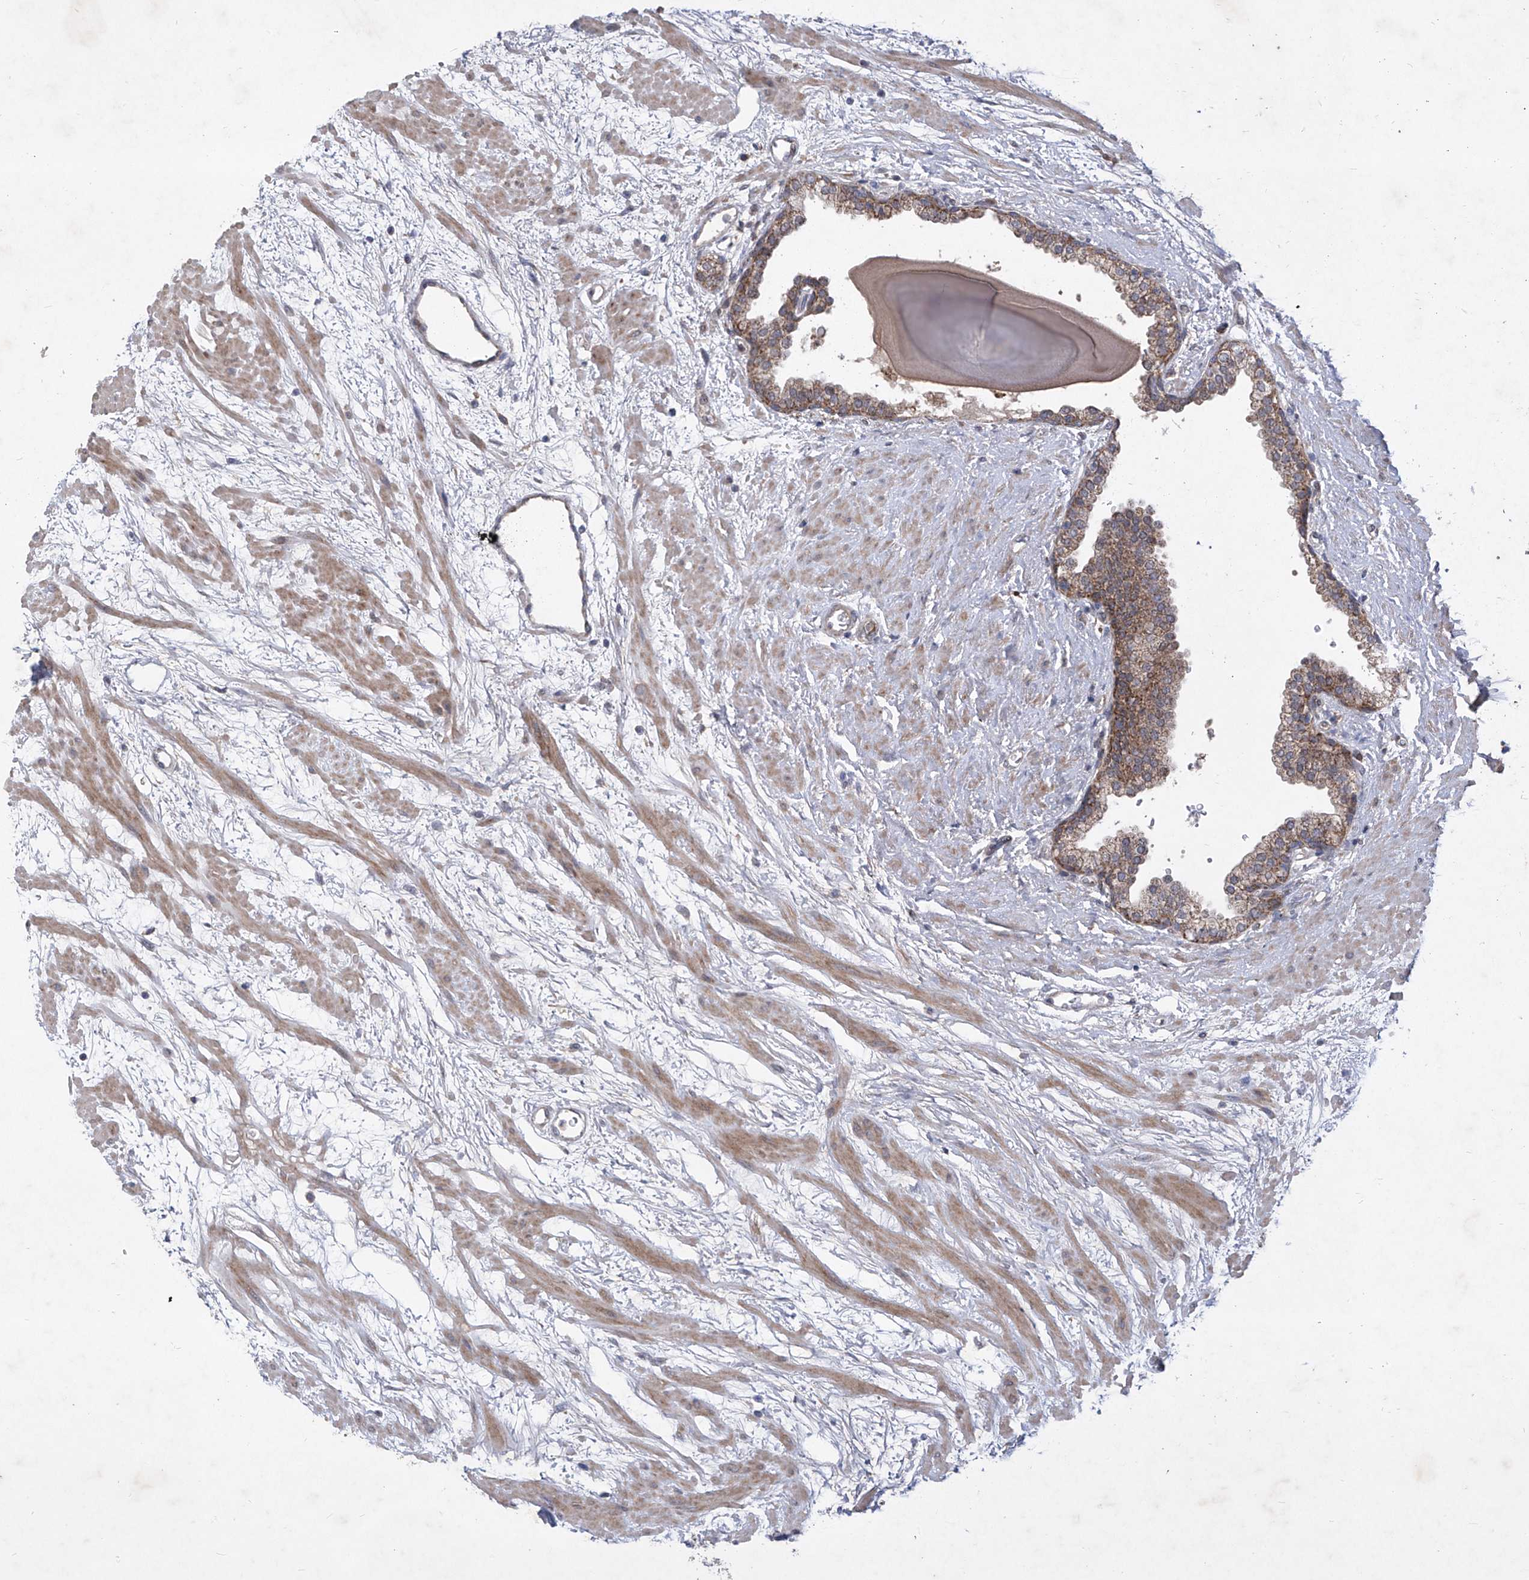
{"staining": {"intensity": "moderate", "quantity": "25%-75%", "location": "cytoplasmic/membranous"}, "tissue": "prostate", "cell_type": "Glandular cells", "image_type": "normal", "snomed": [{"axis": "morphology", "description": "Normal tissue, NOS"}, {"axis": "topography", "description": "Prostate"}], "caption": "The immunohistochemical stain shows moderate cytoplasmic/membranous staining in glandular cells of normal prostate.", "gene": "COQ3", "patient": {"sex": "male", "age": 48}}